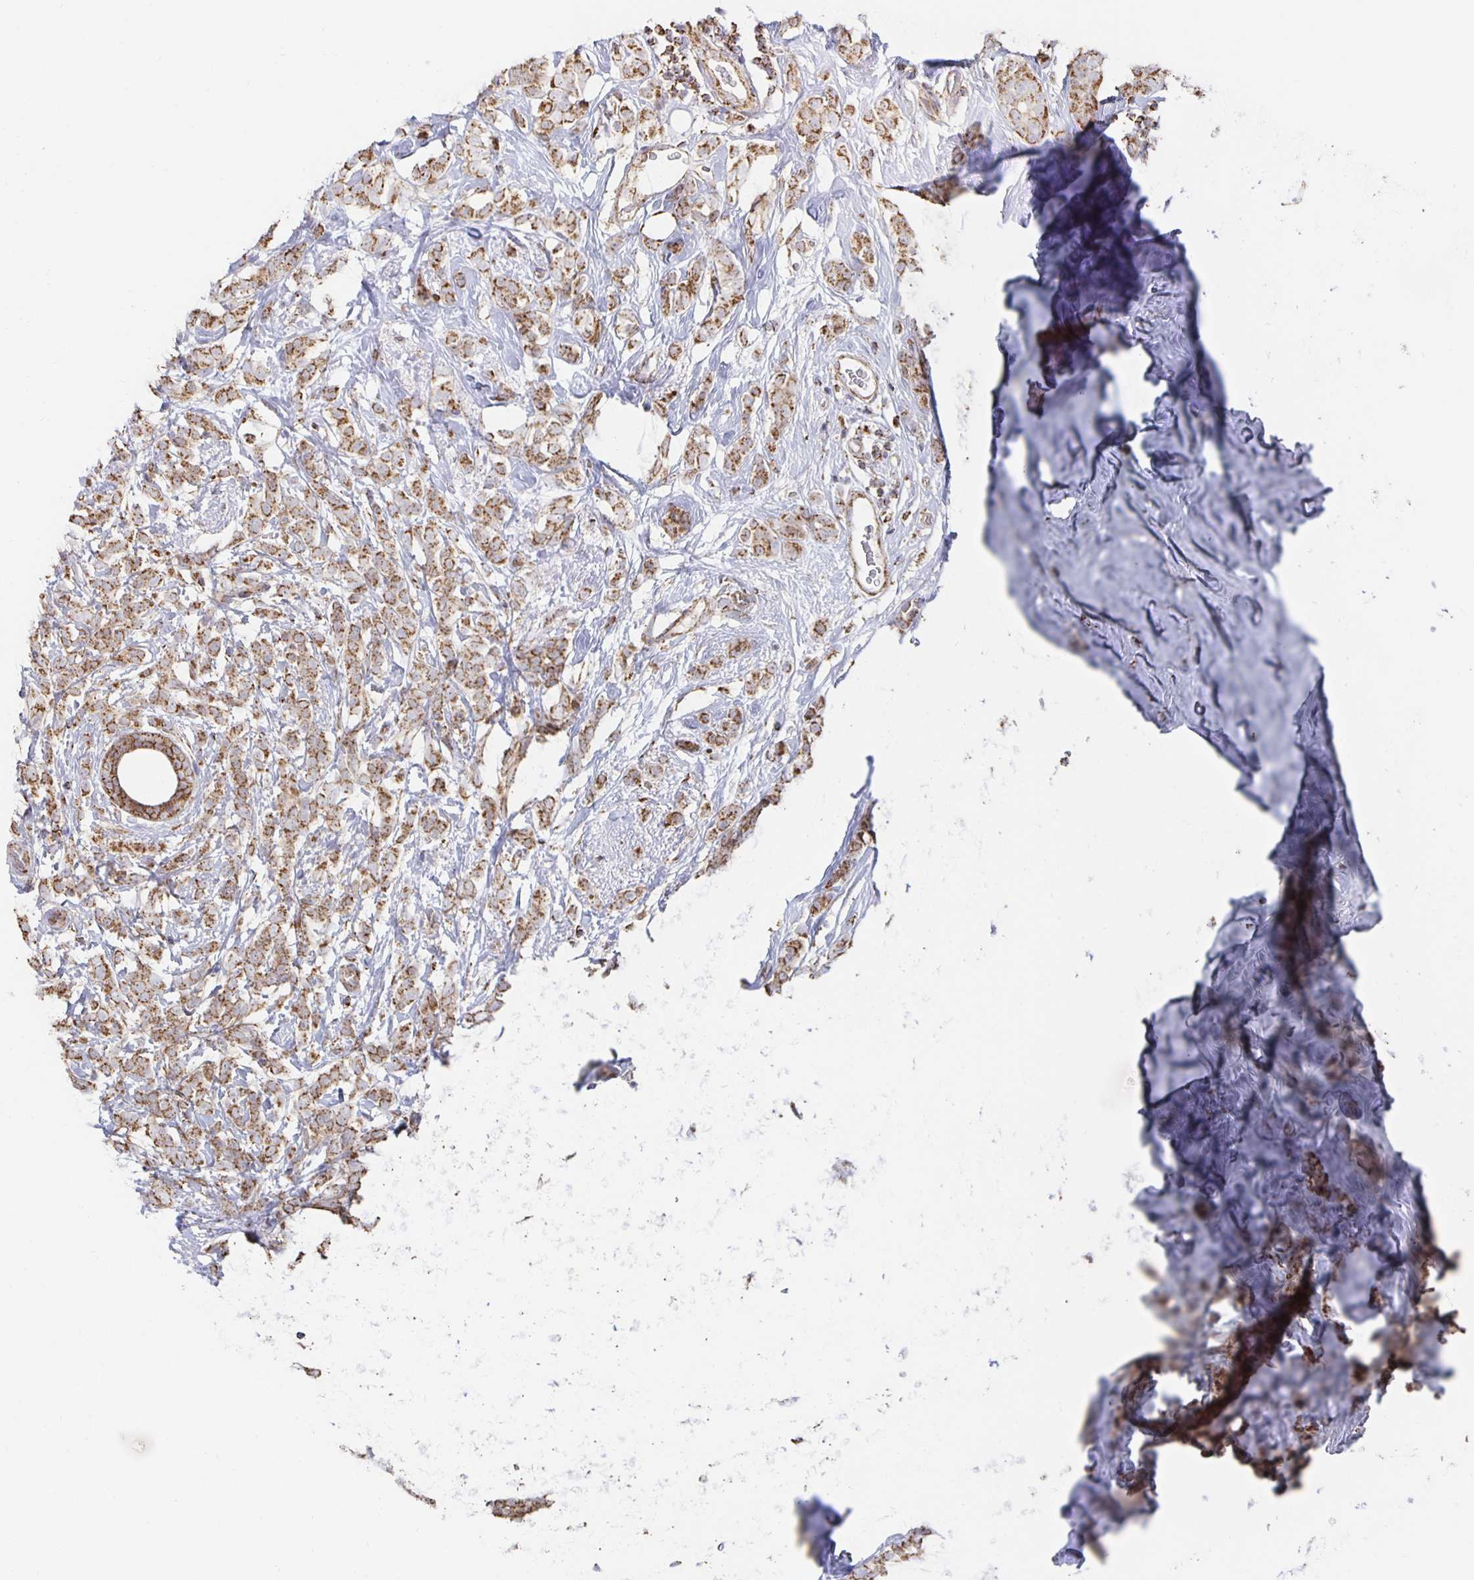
{"staining": {"intensity": "moderate", "quantity": ">75%", "location": "cytoplasmic/membranous"}, "tissue": "breast cancer", "cell_type": "Tumor cells", "image_type": "cancer", "snomed": [{"axis": "morphology", "description": "Lobular carcinoma"}, {"axis": "topography", "description": "Breast"}], "caption": "The micrograph displays staining of breast cancer, revealing moderate cytoplasmic/membranous protein positivity (brown color) within tumor cells.", "gene": "NKX2-8", "patient": {"sex": "female", "age": 49}}